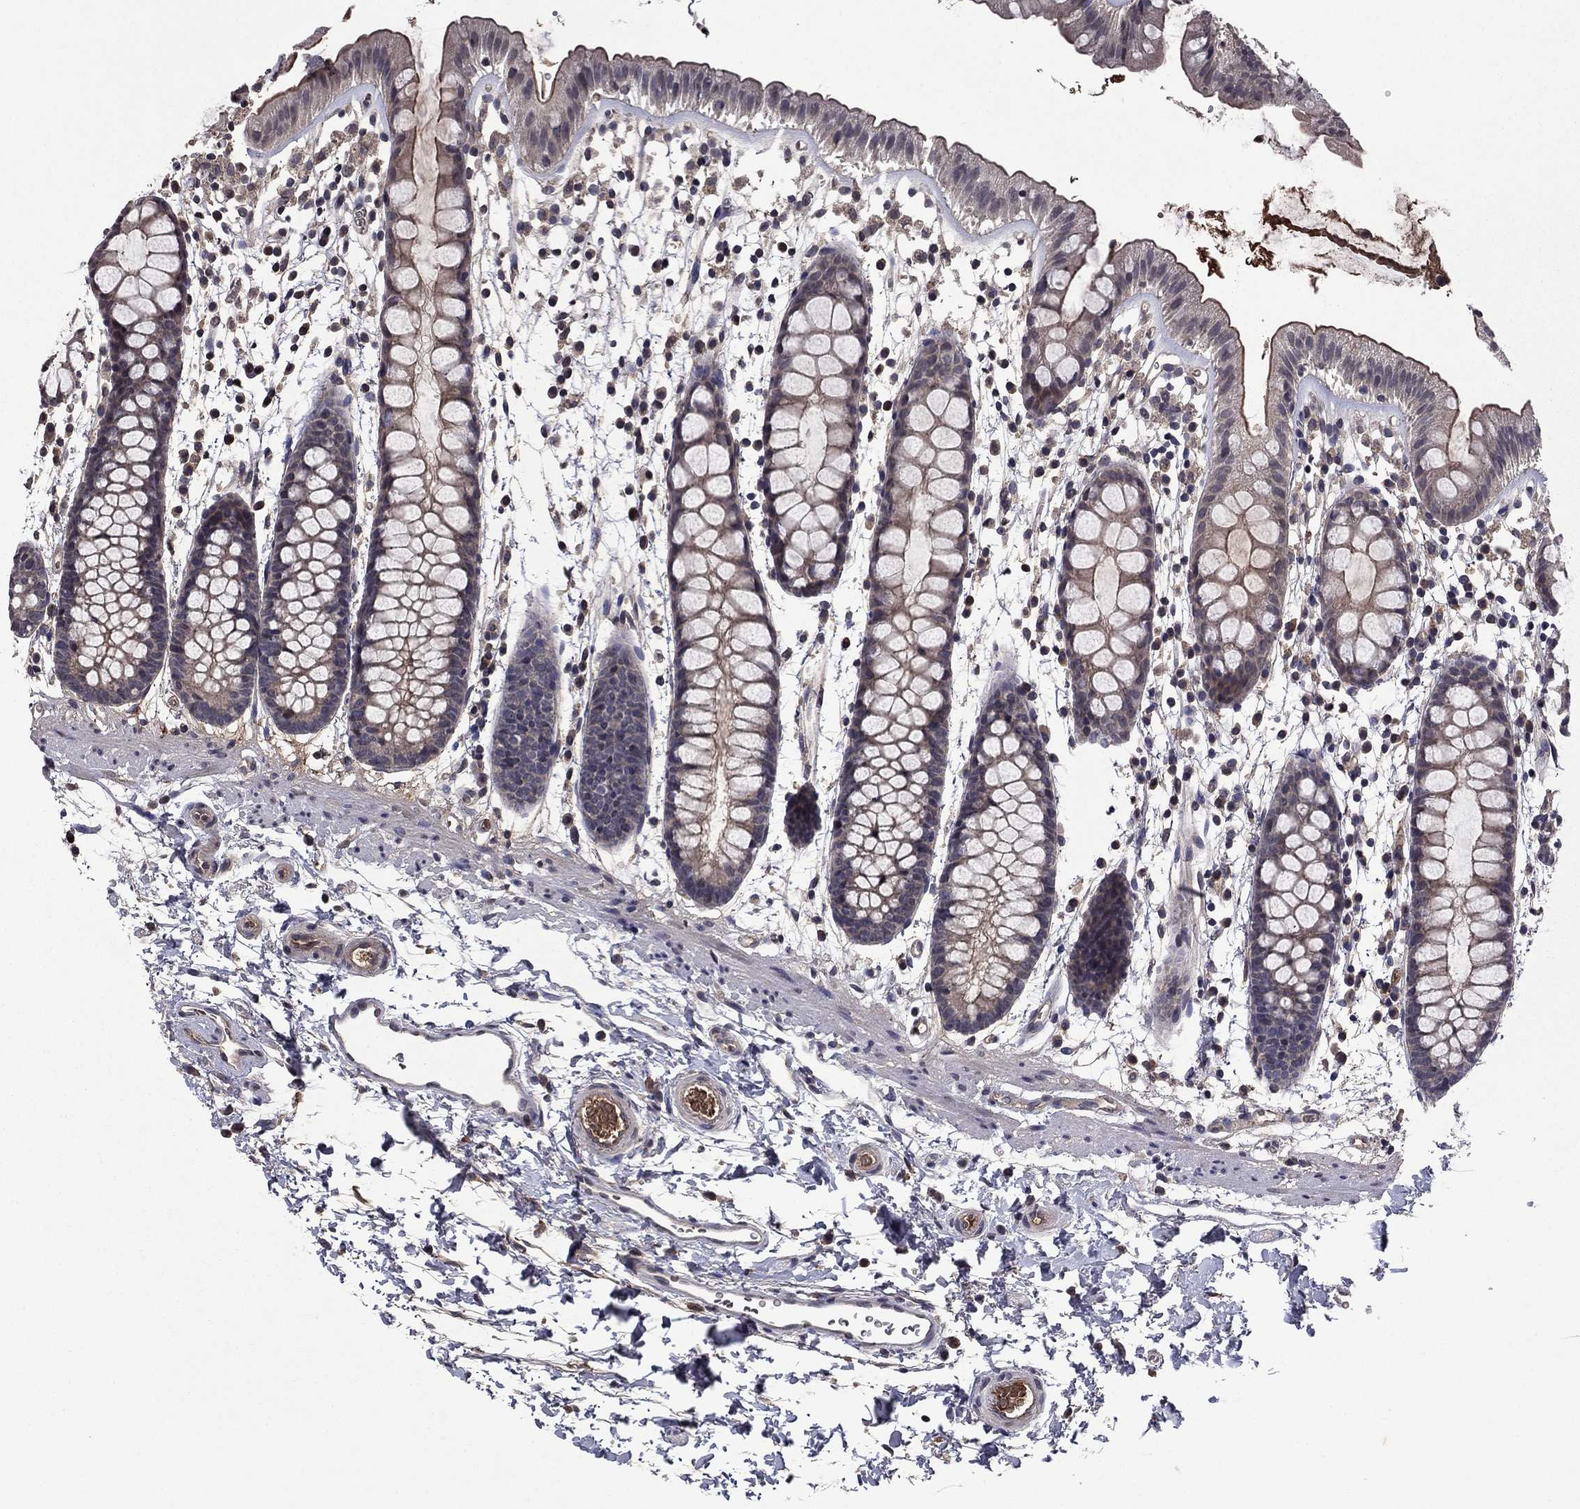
{"staining": {"intensity": "weak", "quantity": "25%-75%", "location": "cytoplasmic/membranous"}, "tissue": "rectum", "cell_type": "Glandular cells", "image_type": "normal", "snomed": [{"axis": "morphology", "description": "Normal tissue, NOS"}, {"axis": "topography", "description": "Rectum"}], "caption": "Immunohistochemical staining of benign rectum displays weak cytoplasmic/membranous protein expression in about 25%-75% of glandular cells. The staining was performed using DAB, with brown indicating positive protein expression. Nuclei are stained blue with hematoxylin.", "gene": "PROS1", "patient": {"sex": "male", "age": 57}}